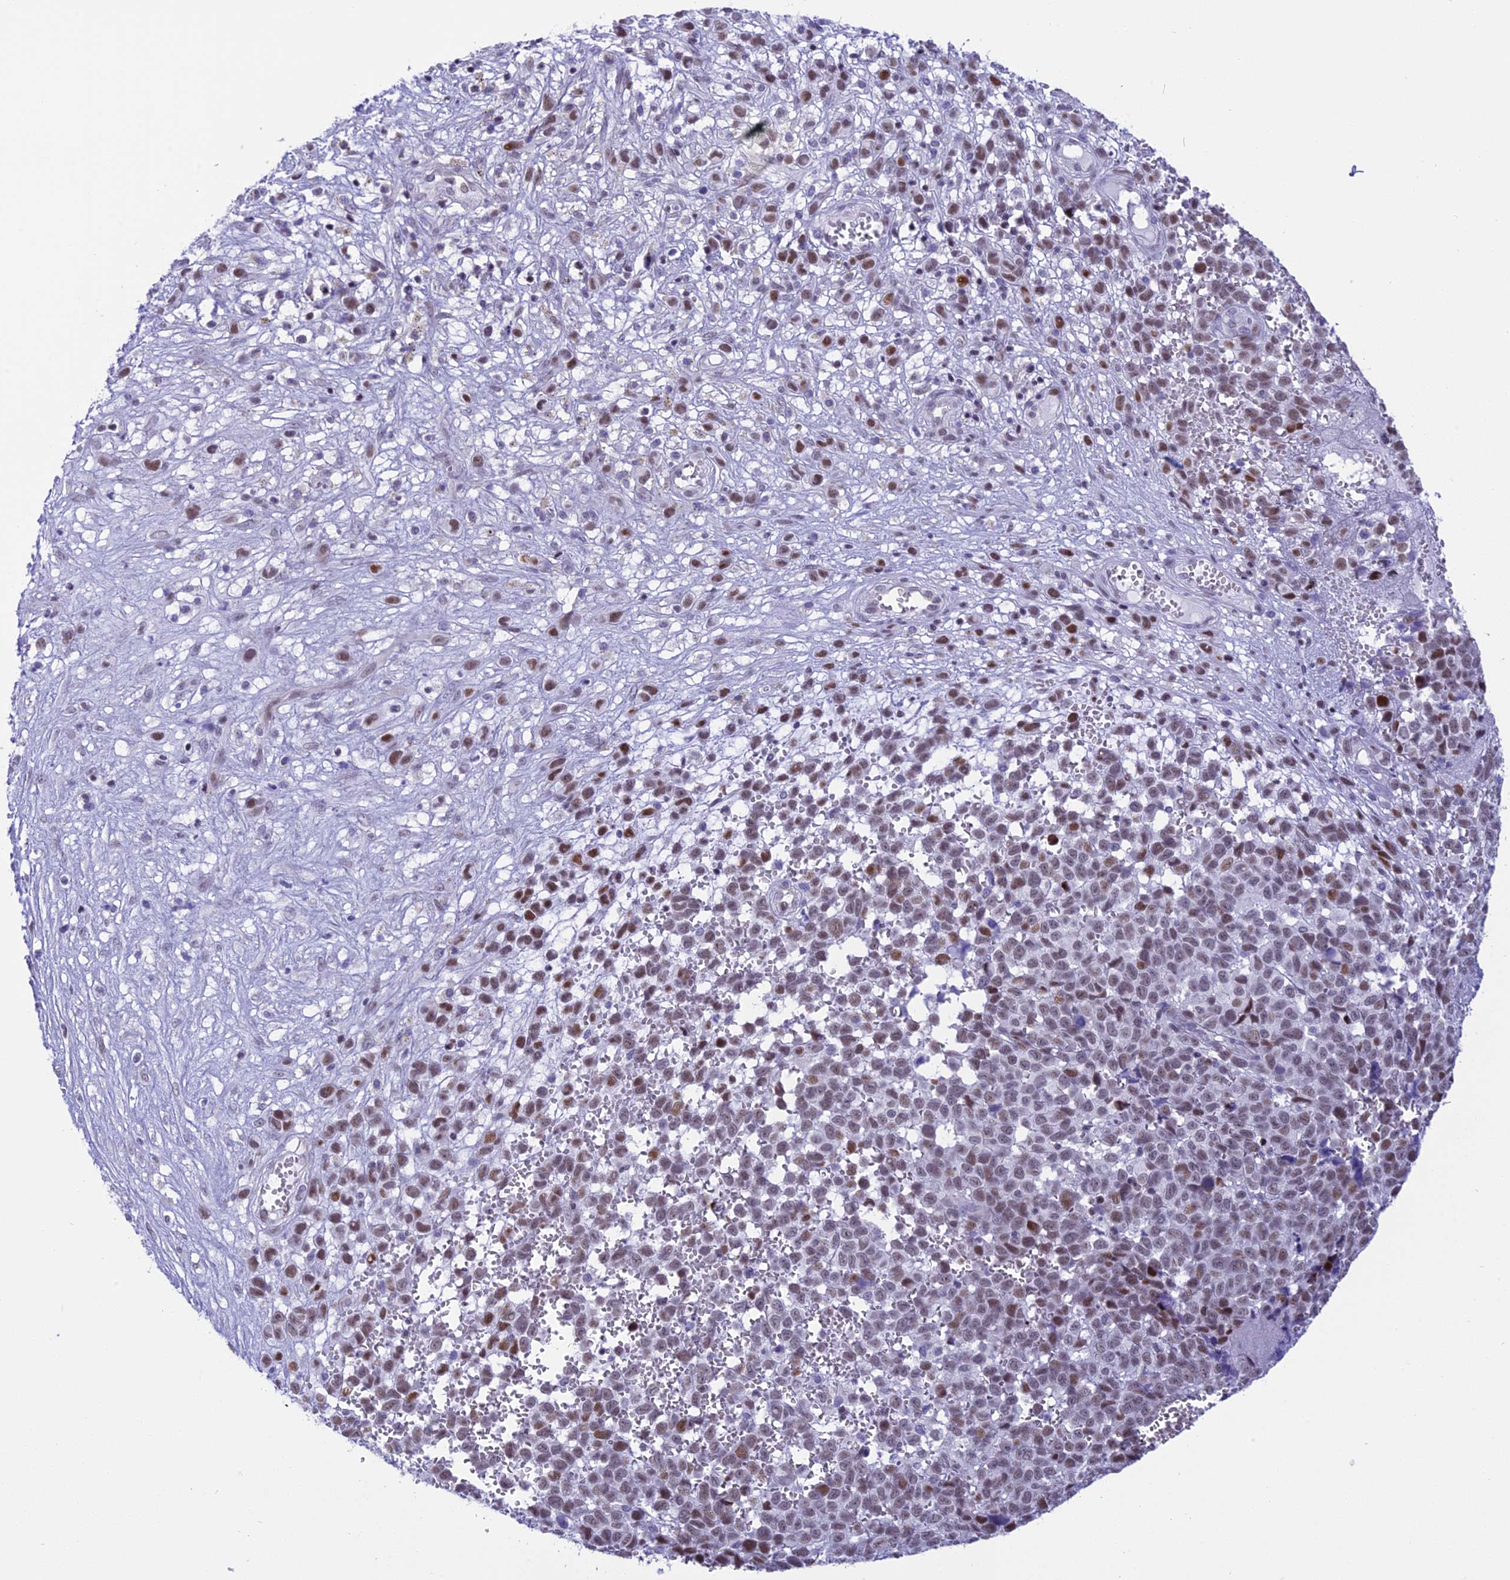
{"staining": {"intensity": "moderate", "quantity": "25%-75%", "location": "nuclear"}, "tissue": "melanoma", "cell_type": "Tumor cells", "image_type": "cancer", "snomed": [{"axis": "morphology", "description": "Malignant melanoma, NOS"}, {"axis": "topography", "description": "Nose, NOS"}], "caption": "Malignant melanoma stained for a protein demonstrates moderate nuclear positivity in tumor cells.", "gene": "SPIRE2", "patient": {"sex": "female", "age": 48}}